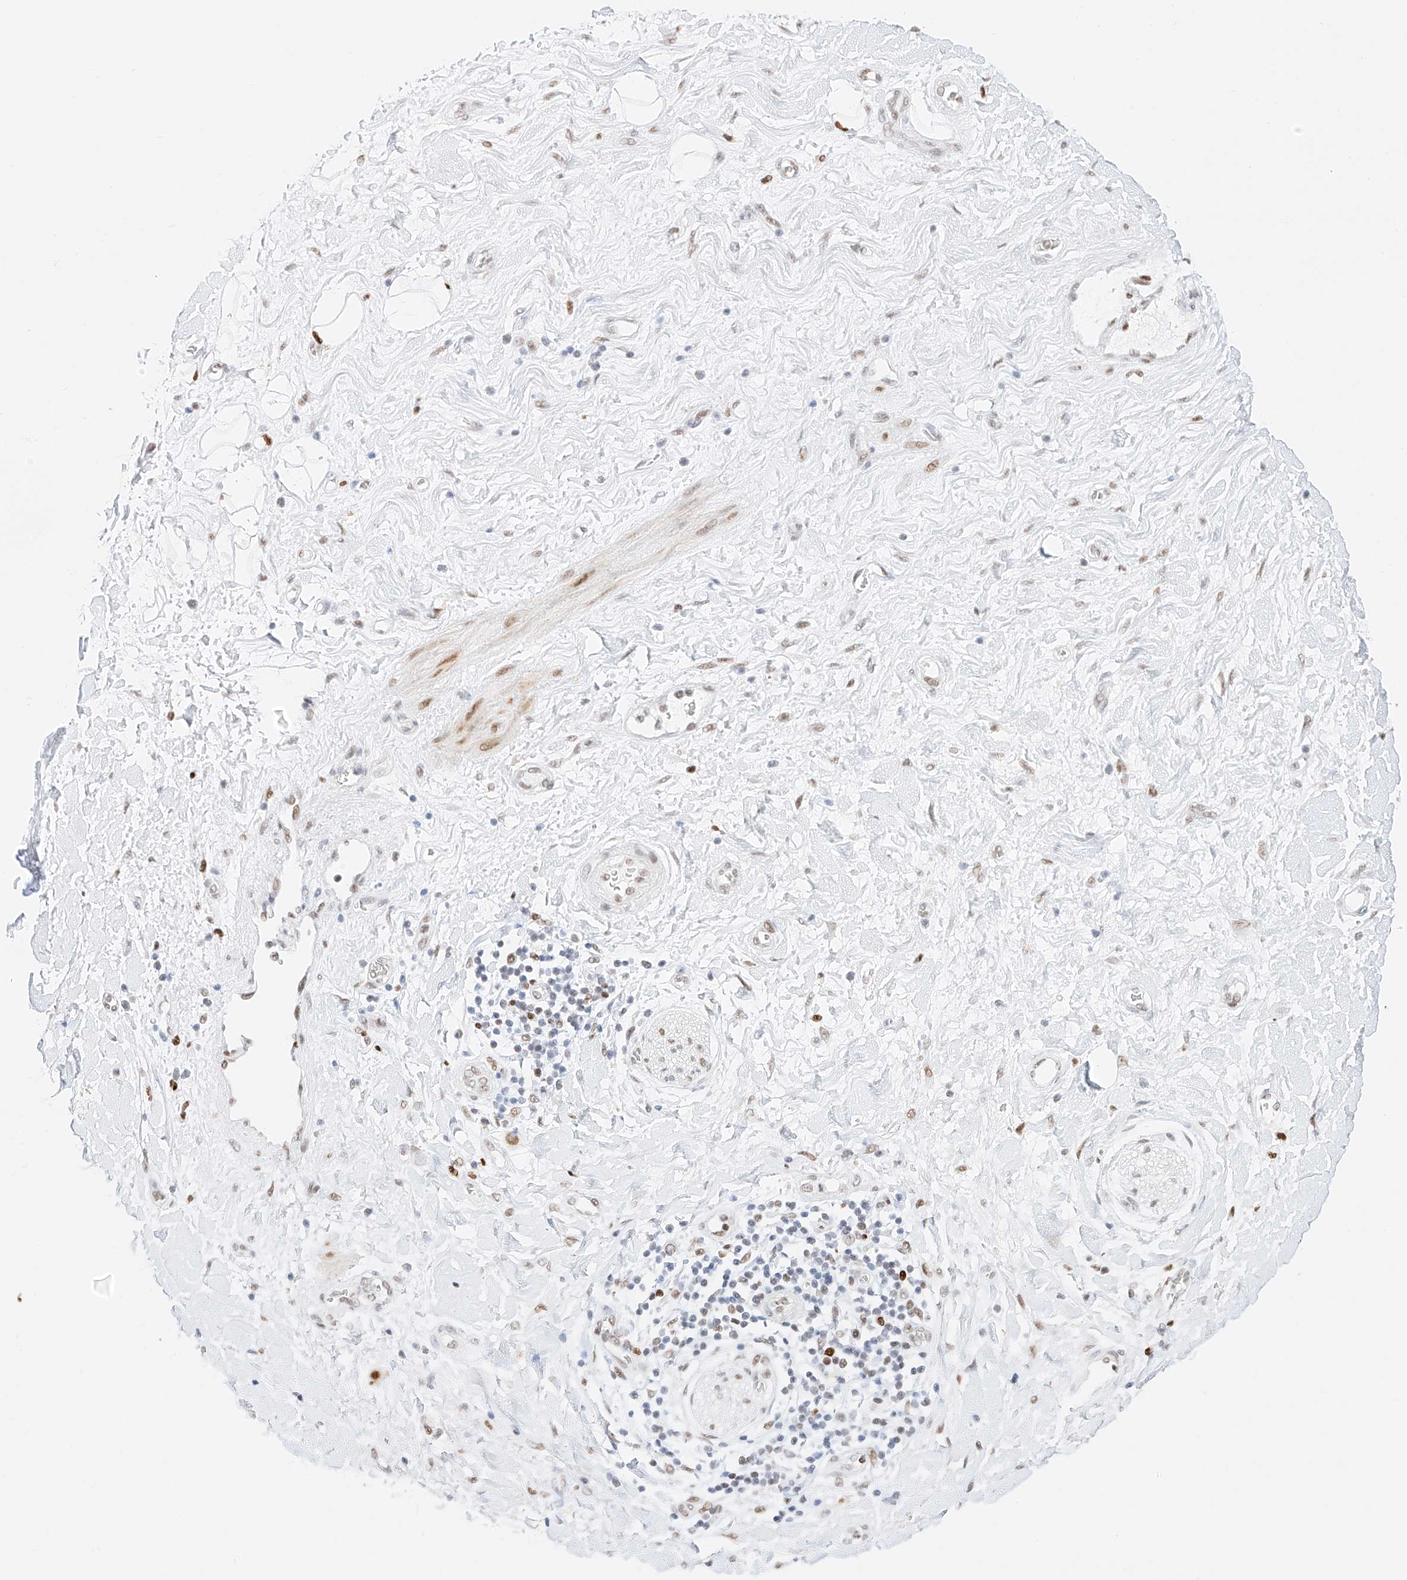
{"staining": {"intensity": "strong", "quantity": ">75%", "location": "nuclear"}, "tissue": "adipose tissue", "cell_type": "Adipocytes", "image_type": "normal", "snomed": [{"axis": "morphology", "description": "Normal tissue, NOS"}, {"axis": "morphology", "description": "Adenocarcinoma, NOS"}, {"axis": "topography", "description": "Pancreas"}, {"axis": "topography", "description": "Peripheral nerve tissue"}], "caption": "Immunohistochemistry staining of benign adipose tissue, which displays high levels of strong nuclear staining in about >75% of adipocytes indicating strong nuclear protein positivity. The staining was performed using DAB (brown) for protein detection and nuclei were counterstained in hematoxylin (blue).", "gene": "APIP", "patient": {"sex": "male", "age": 59}}